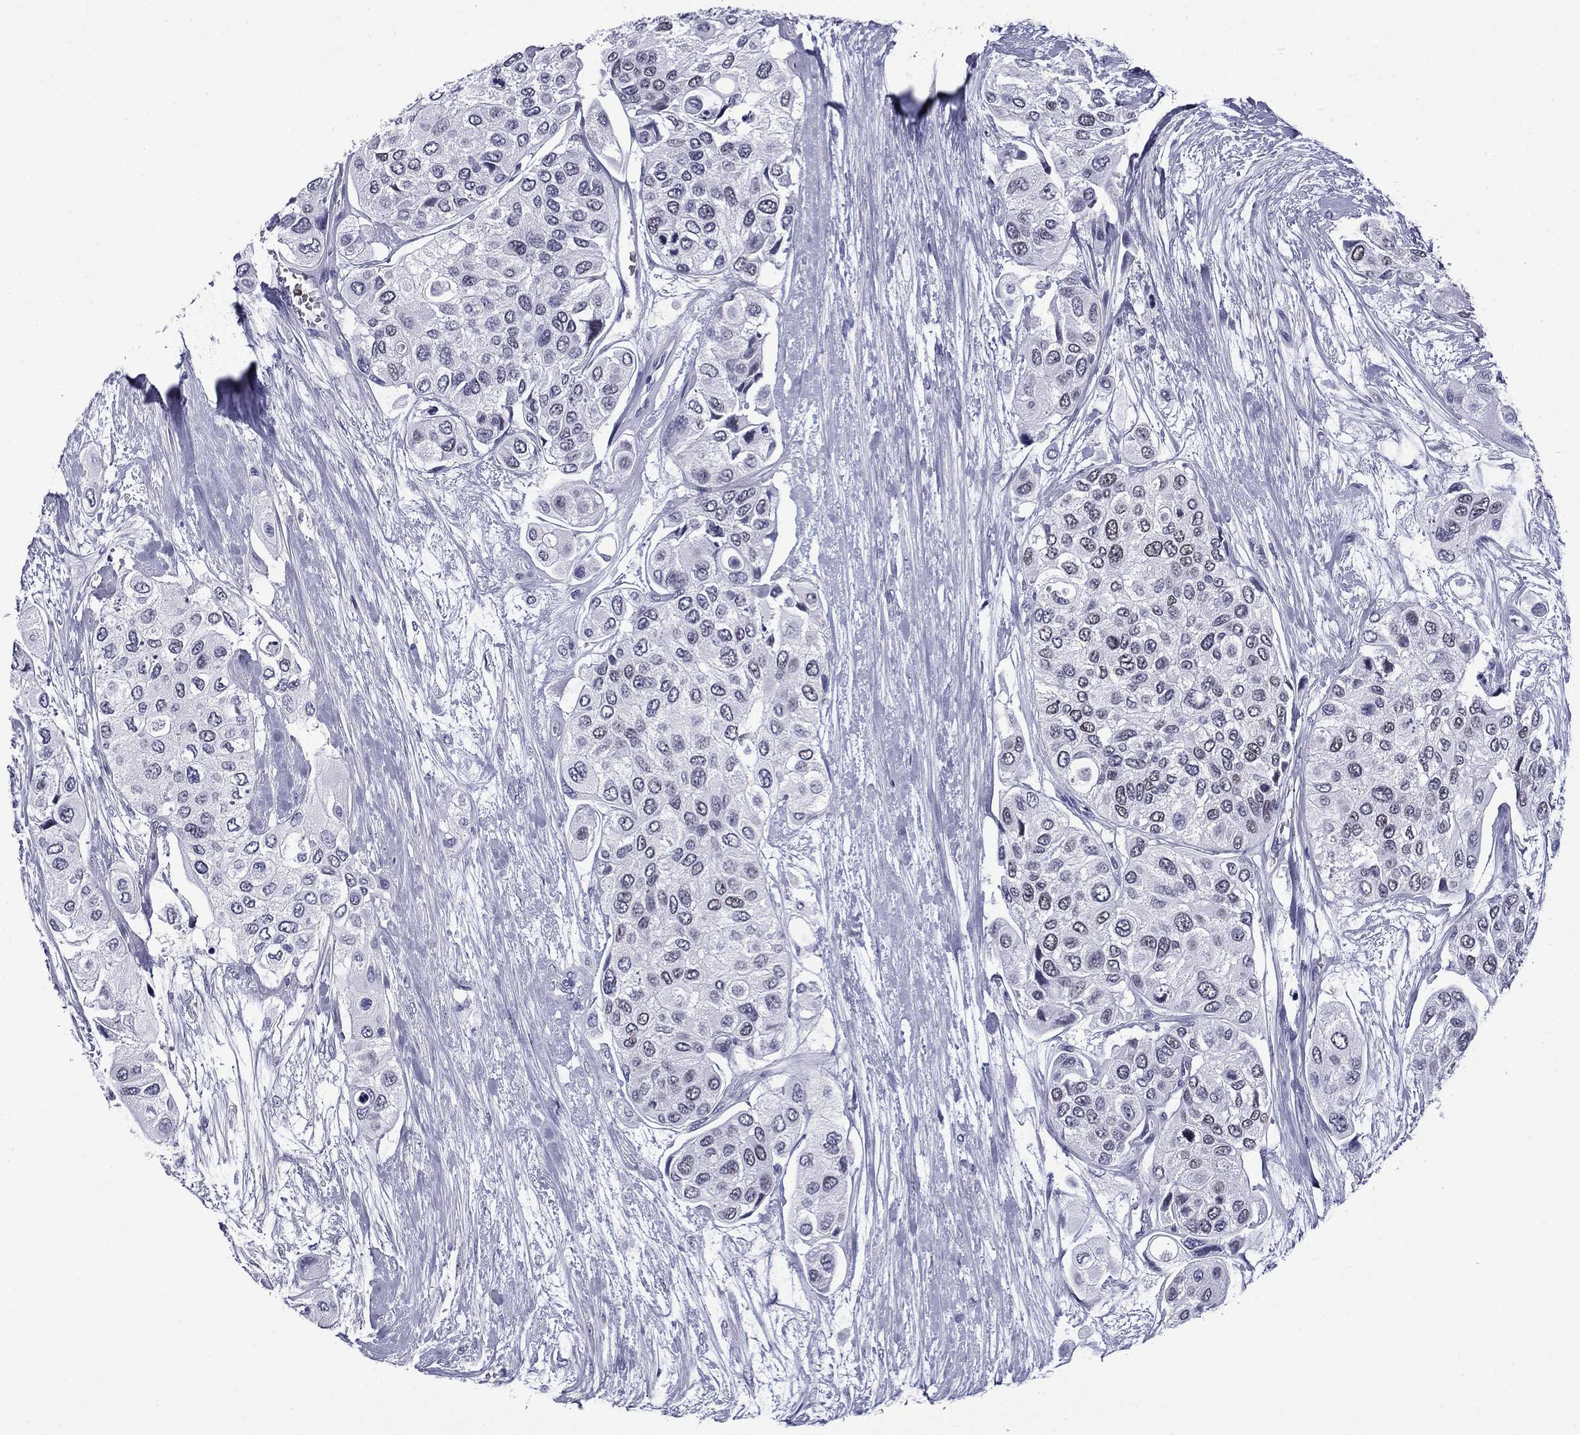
{"staining": {"intensity": "negative", "quantity": "none", "location": "none"}, "tissue": "urothelial cancer", "cell_type": "Tumor cells", "image_type": "cancer", "snomed": [{"axis": "morphology", "description": "Urothelial carcinoma, High grade"}, {"axis": "topography", "description": "Urinary bladder"}], "caption": "Tumor cells are negative for protein expression in human urothelial cancer.", "gene": "IKZF3", "patient": {"sex": "male", "age": 77}}